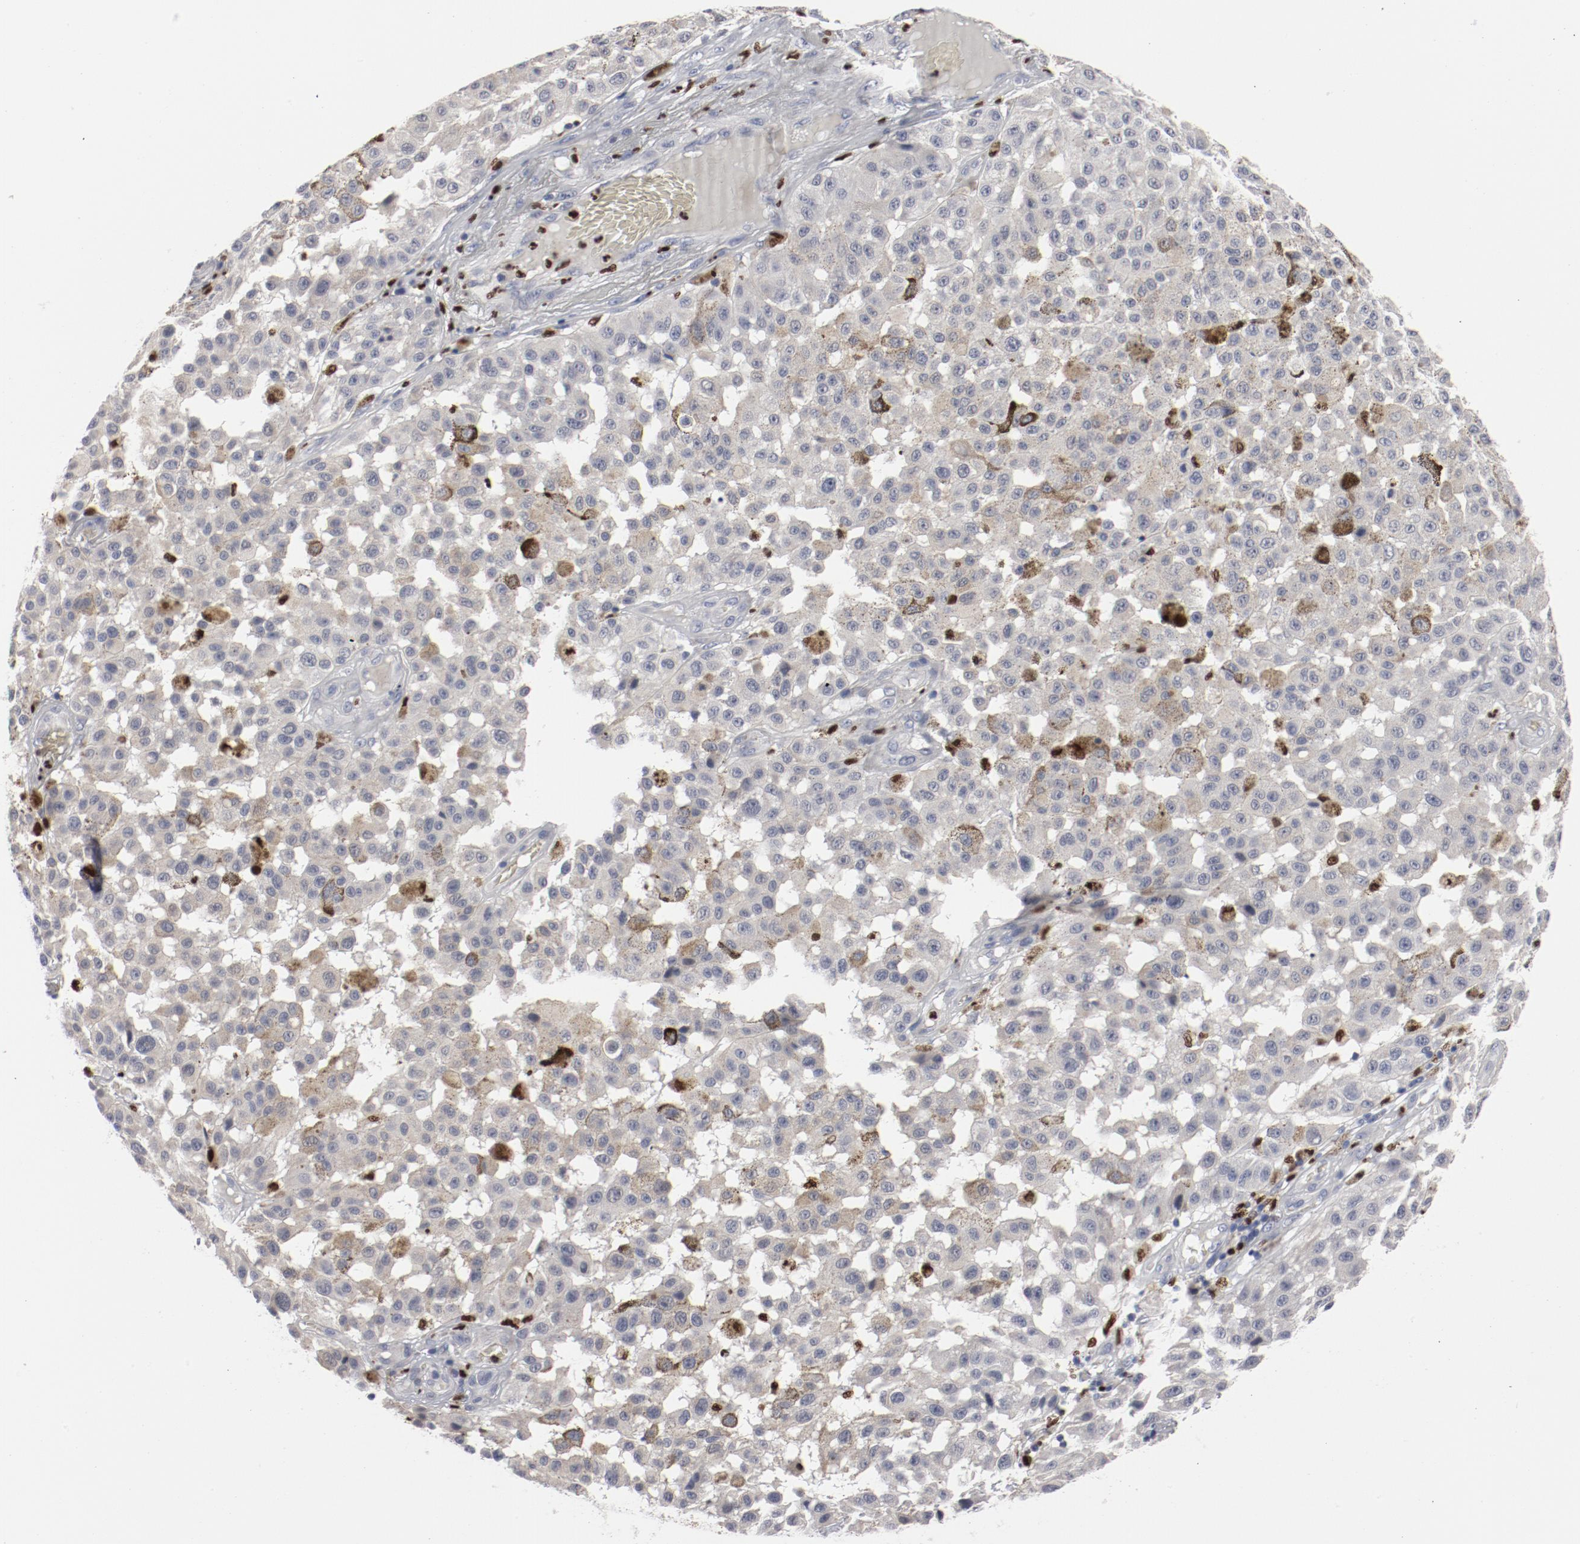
{"staining": {"intensity": "negative", "quantity": "none", "location": "none"}, "tissue": "melanoma", "cell_type": "Tumor cells", "image_type": "cancer", "snomed": [{"axis": "morphology", "description": "Malignant melanoma, NOS"}, {"axis": "topography", "description": "Skin"}], "caption": "High magnification brightfield microscopy of melanoma stained with DAB (3,3'-diaminobenzidine) (brown) and counterstained with hematoxylin (blue): tumor cells show no significant staining. (Immunohistochemistry, brightfield microscopy, high magnification).", "gene": "SPI1", "patient": {"sex": "female", "age": 64}}